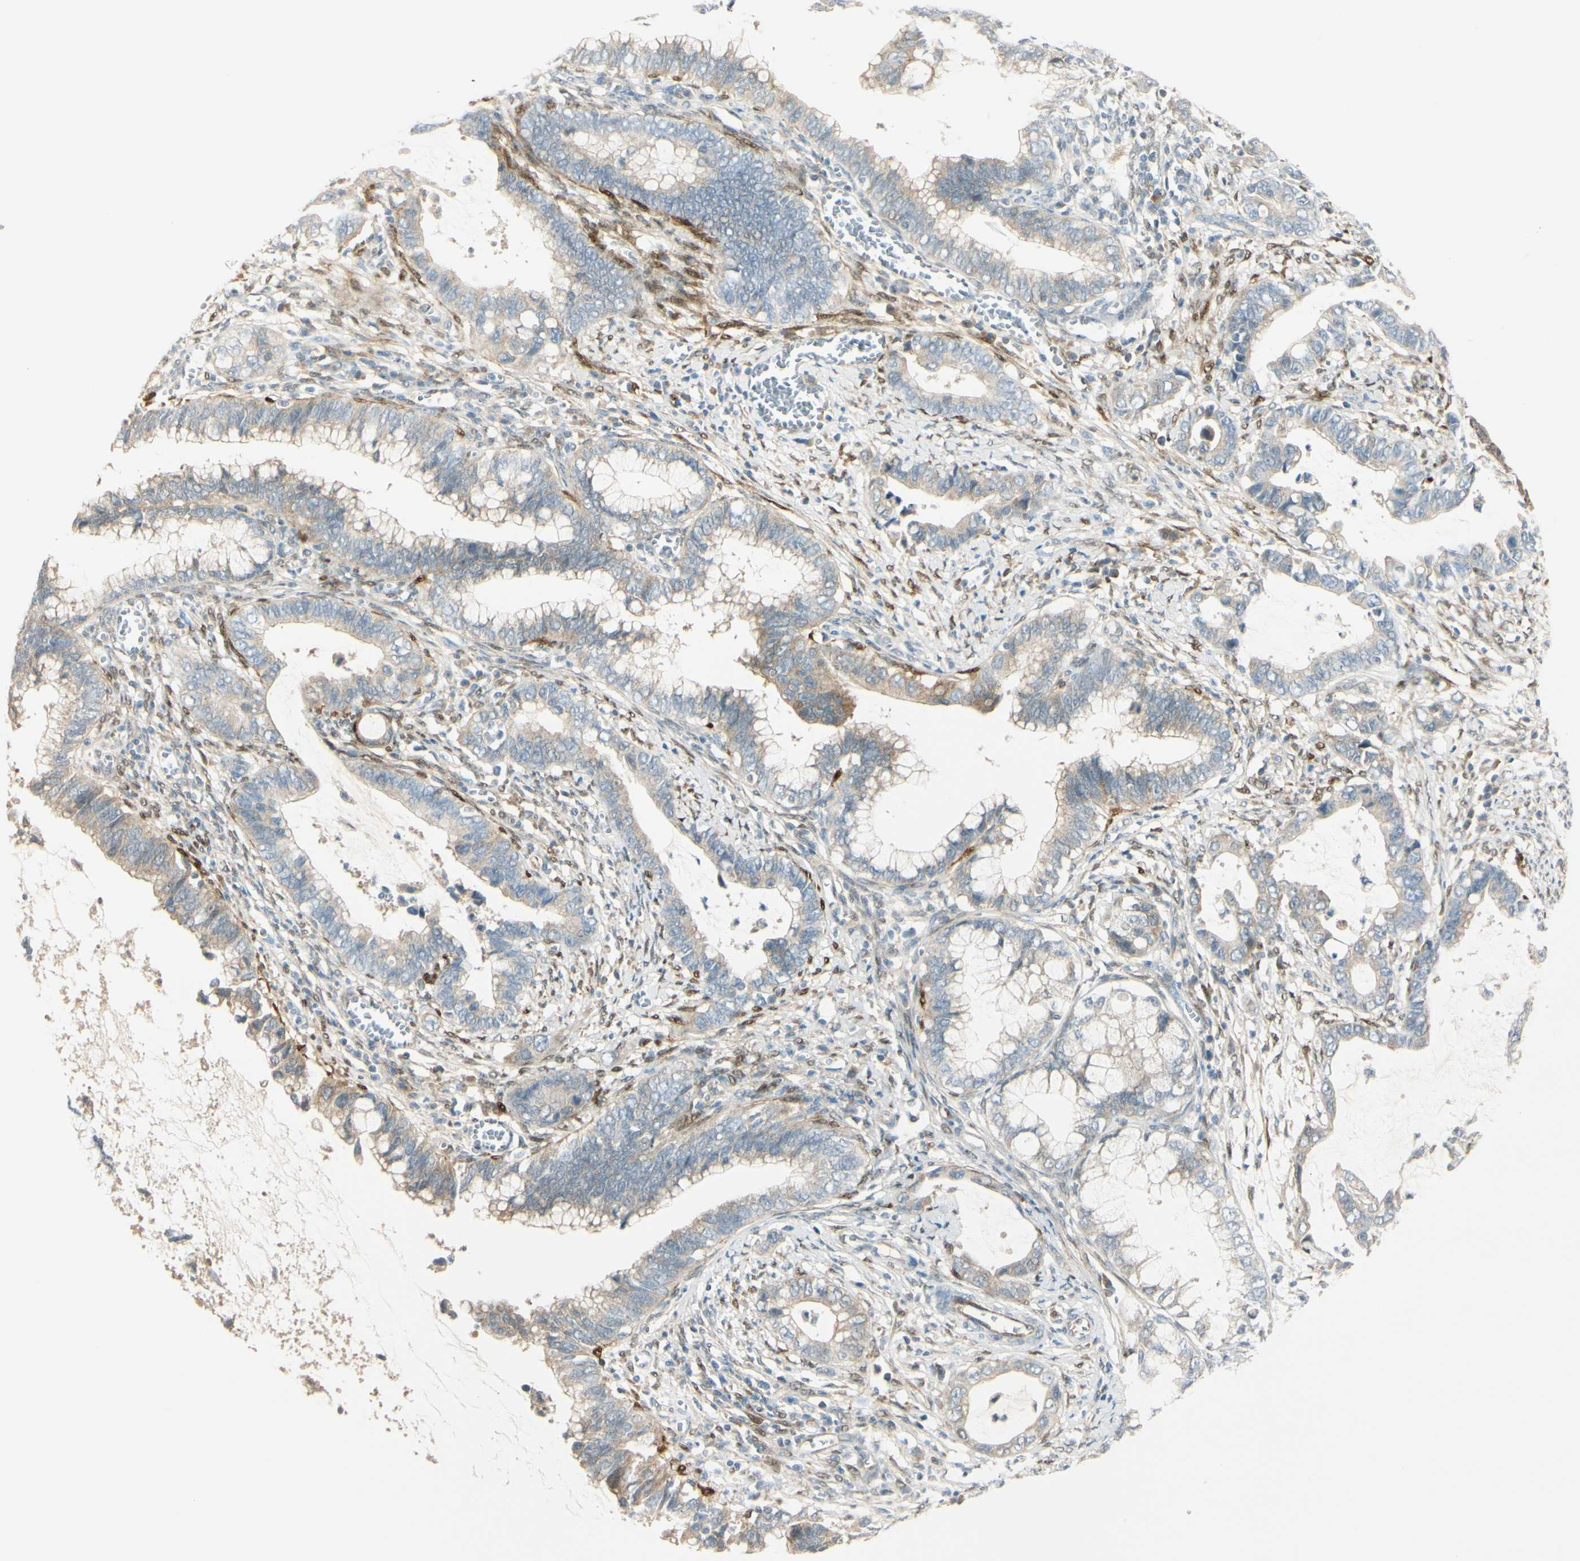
{"staining": {"intensity": "negative", "quantity": "none", "location": "none"}, "tissue": "cervical cancer", "cell_type": "Tumor cells", "image_type": "cancer", "snomed": [{"axis": "morphology", "description": "Adenocarcinoma, NOS"}, {"axis": "topography", "description": "Cervix"}], "caption": "Adenocarcinoma (cervical) was stained to show a protein in brown. There is no significant positivity in tumor cells.", "gene": "FHL2", "patient": {"sex": "female", "age": 44}}